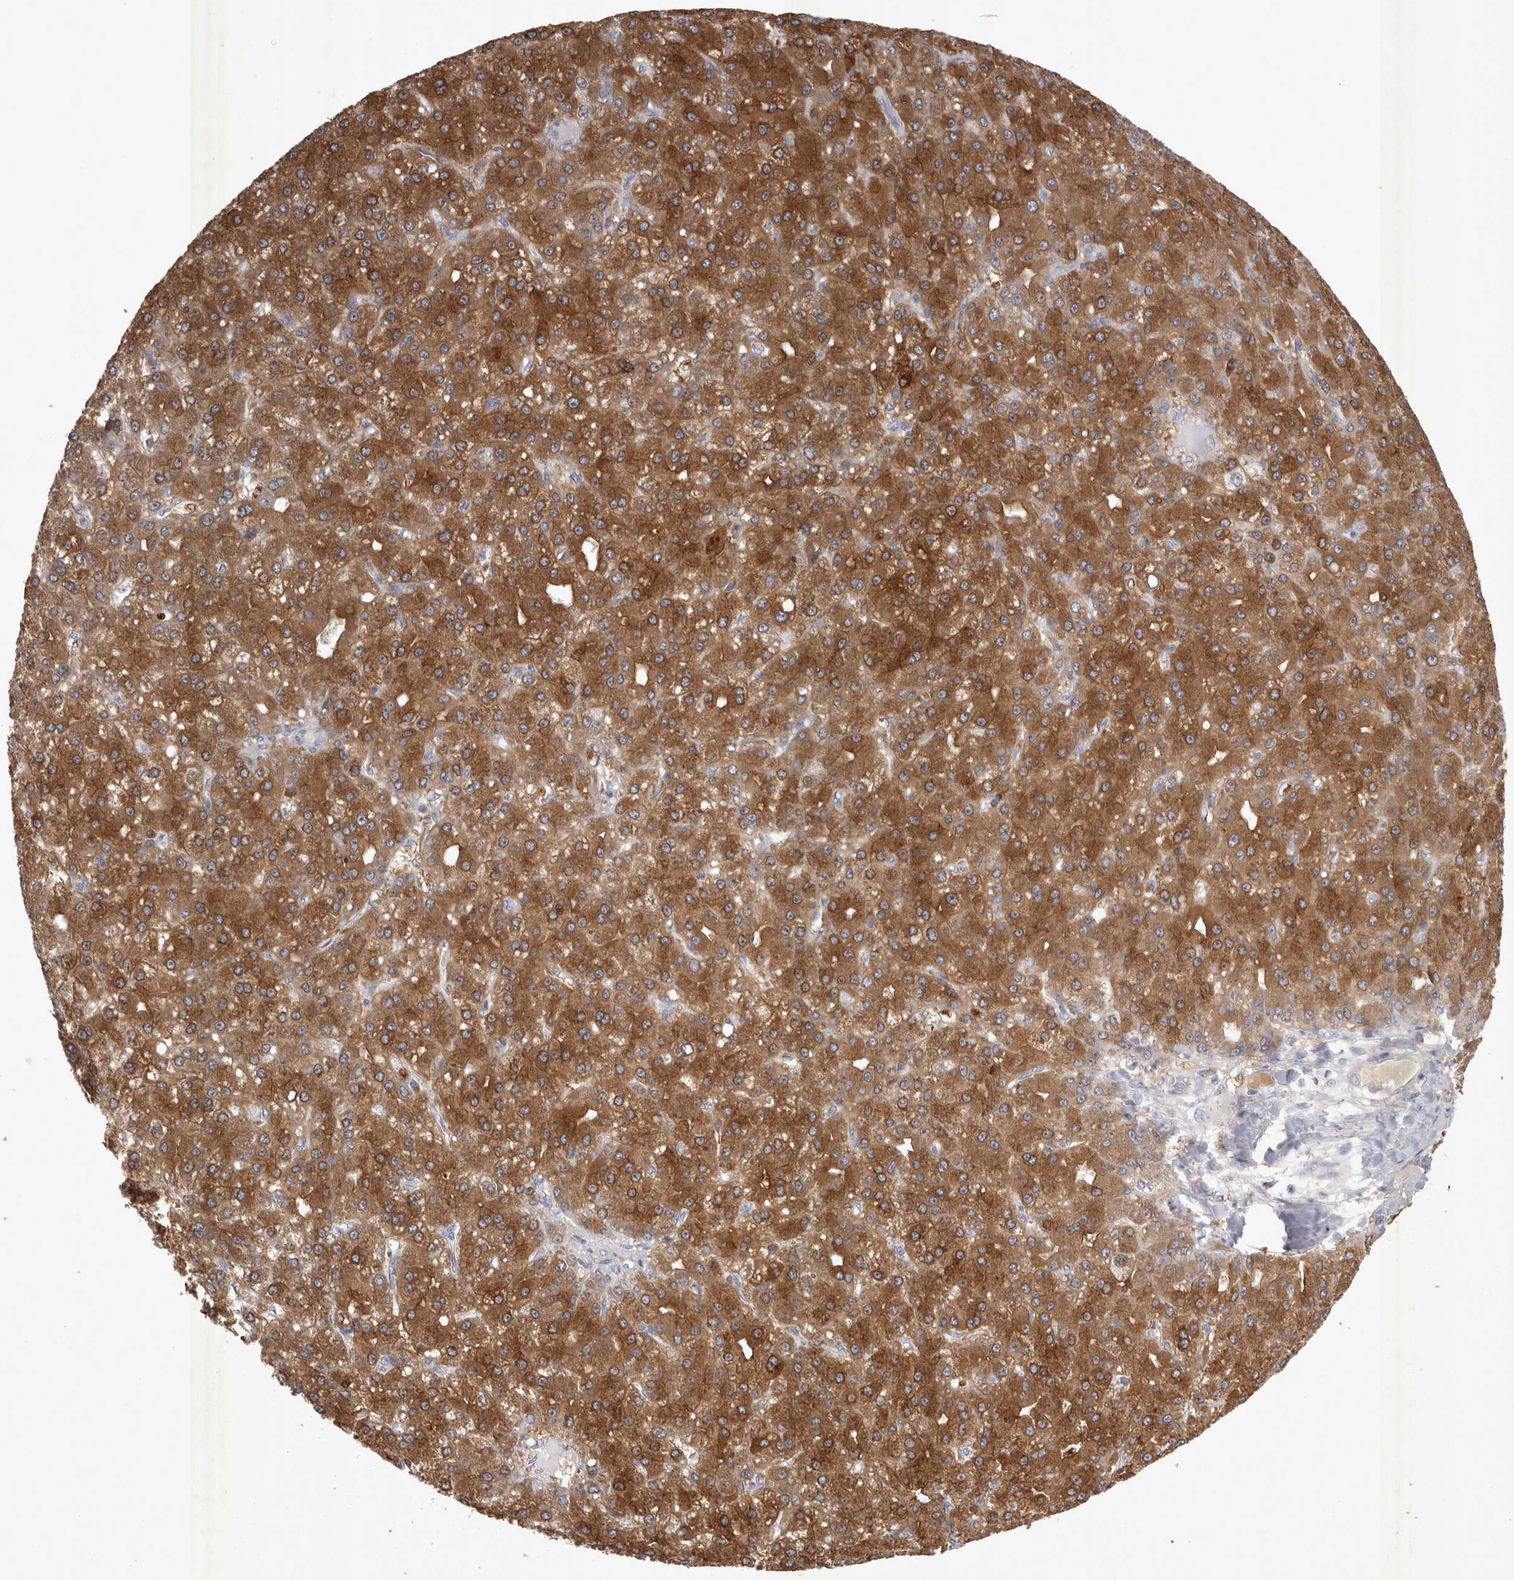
{"staining": {"intensity": "moderate", "quantity": ">75%", "location": "cytoplasmic/membranous"}, "tissue": "liver cancer", "cell_type": "Tumor cells", "image_type": "cancer", "snomed": [{"axis": "morphology", "description": "Carcinoma, Hepatocellular, NOS"}, {"axis": "topography", "description": "Liver"}], "caption": "Immunohistochemical staining of human liver cancer (hepatocellular carcinoma) shows medium levels of moderate cytoplasmic/membranous protein expression in approximately >75% of tumor cells. (IHC, brightfield microscopy, high magnification).", "gene": "CTBS", "patient": {"sex": "male", "age": 67}}